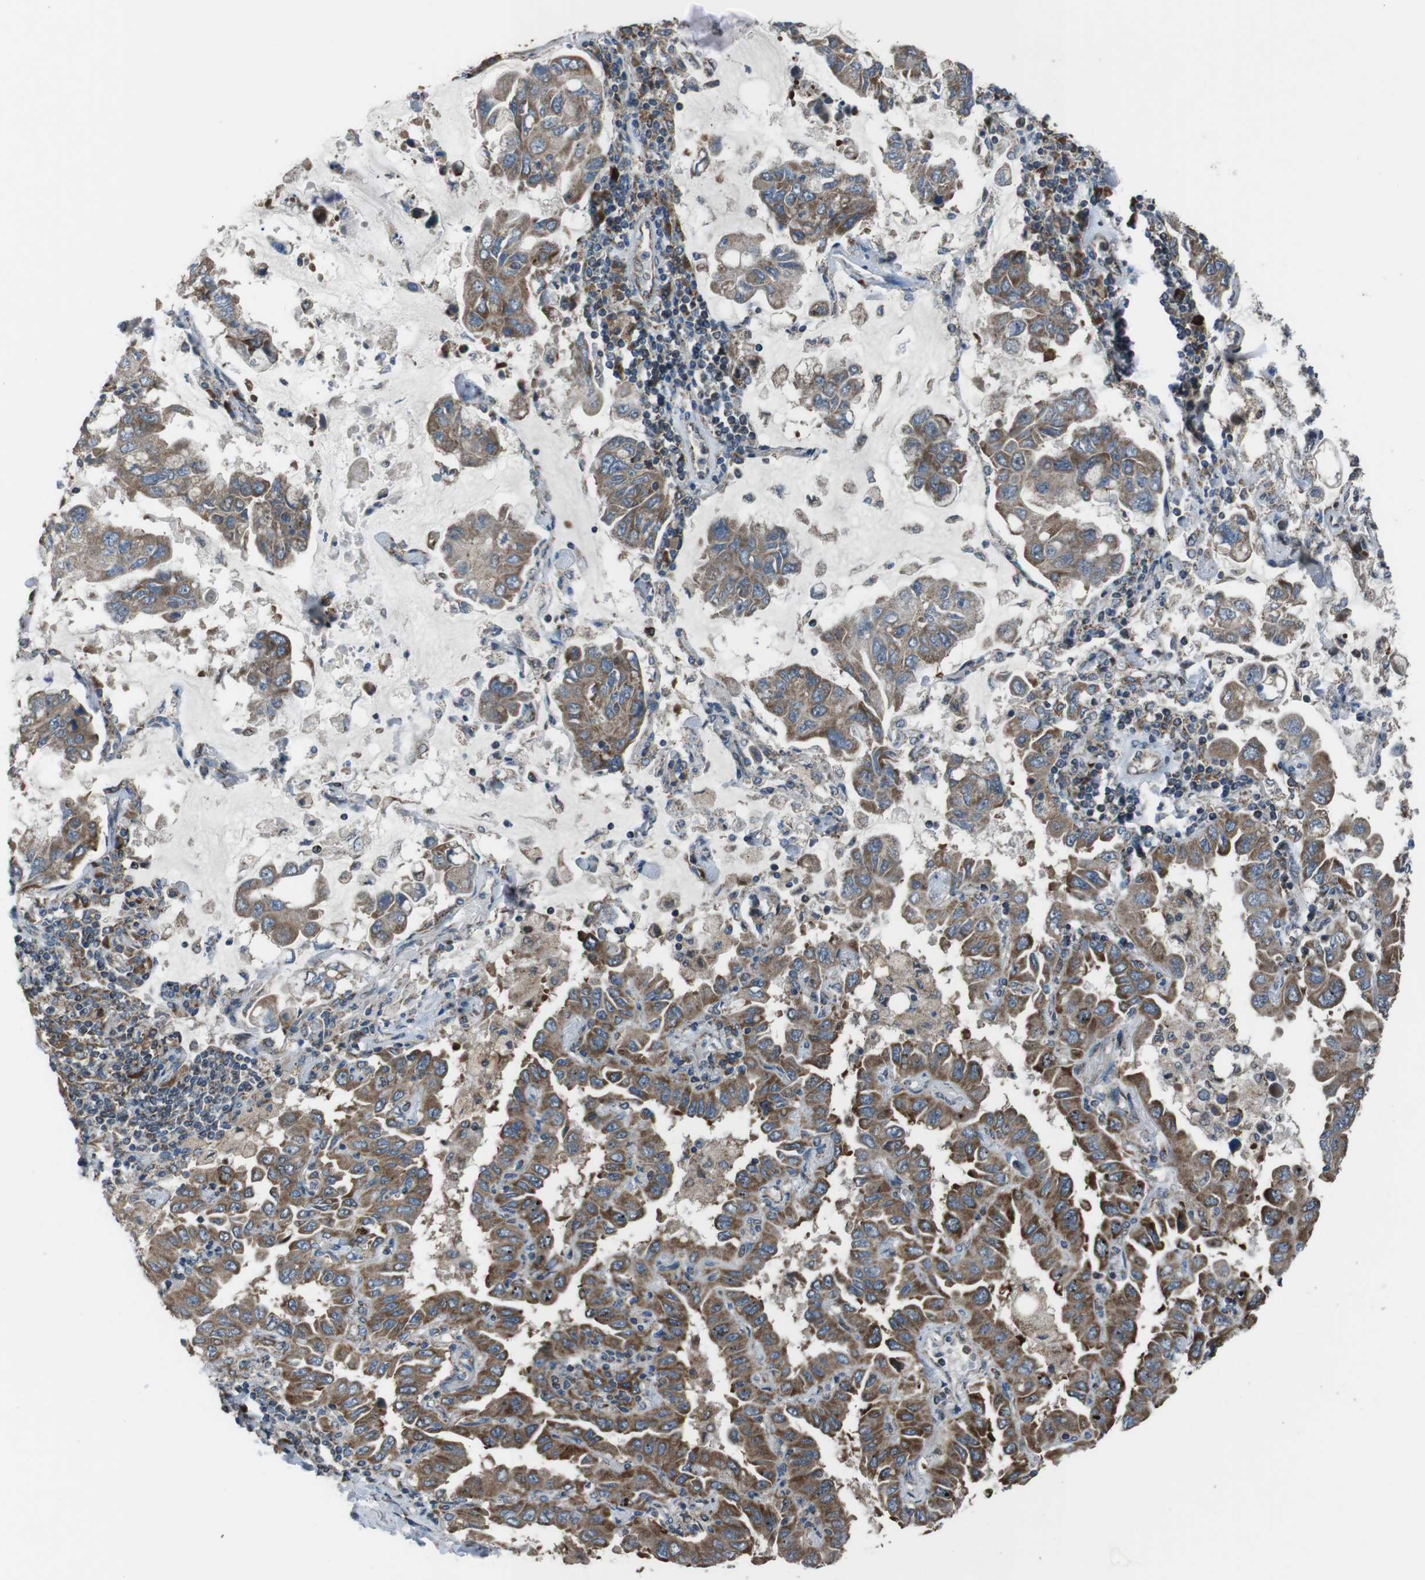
{"staining": {"intensity": "moderate", "quantity": "25%-75%", "location": "cytoplasmic/membranous"}, "tissue": "lung cancer", "cell_type": "Tumor cells", "image_type": "cancer", "snomed": [{"axis": "morphology", "description": "Adenocarcinoma, NOS"}, {"axis": "topography", "description": "Lung"}], "caption": "A histopathology image of human adenocarcinoma (lung) stained for a protein reveals moderate cytoplasmic/membranous brown staining in tumor cells.", "gene": "GIMAP8", "patient": {"sex": "male", "age": 64}}